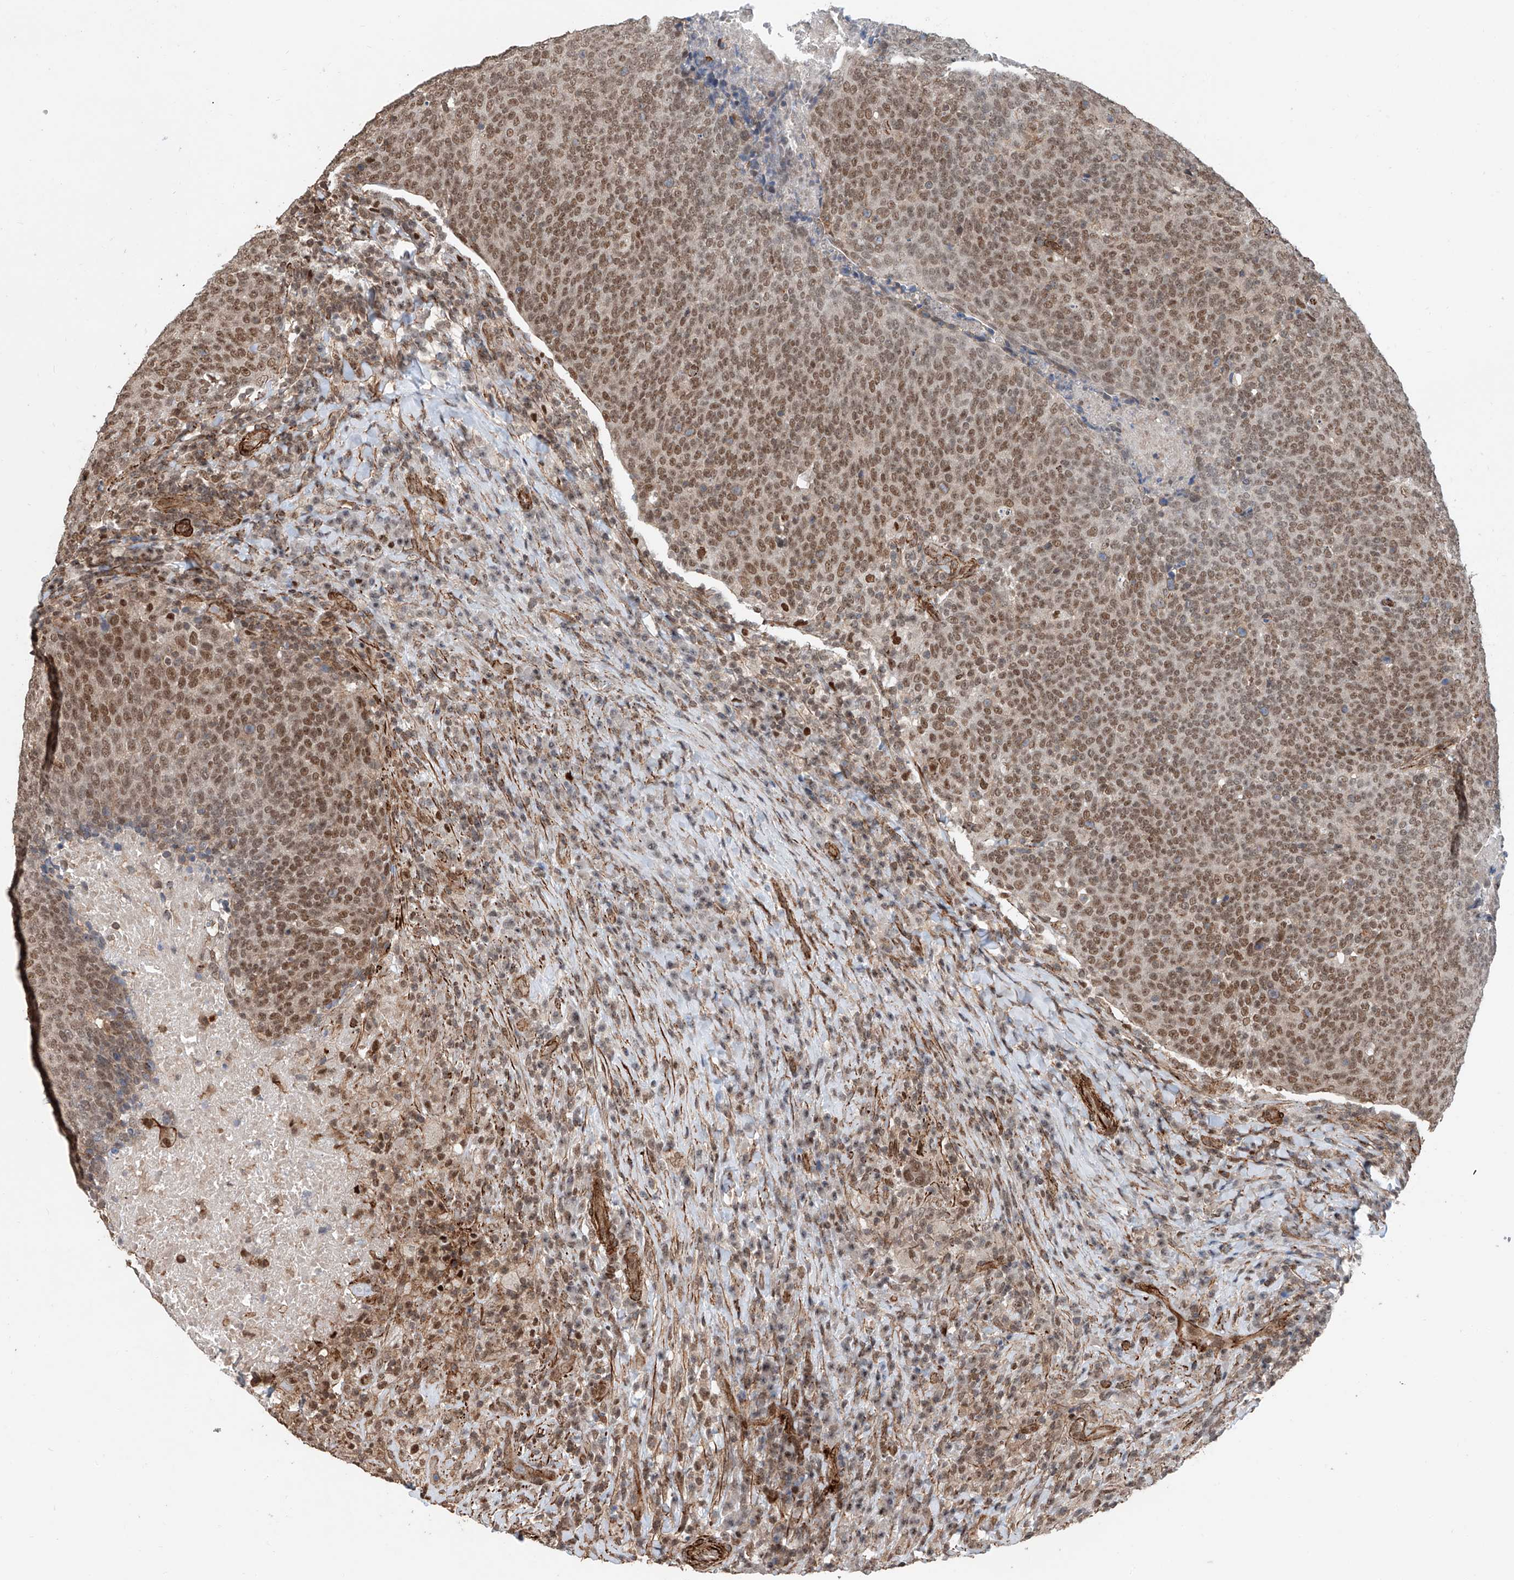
{"staining": {"intensity": "moderate", "quantity": ">75%", "location": "cytoplasmic/membranous,nuclear"}, "tissue": "head and neck cancer", "cell_type": "Tumor cells", "image_type": "cancer", "snomed": [{"axis": "morphology", "description": "Squamous cell carcinoma, NOS"}, {"axis": "morphology", "description": "Squamous cell carcinoma, metastatic, NOS"}, {"axis": "topography", "description": "Lymph node"}, {"axis": "topography", "description": "Head-Neck"}], "caption": "Brown immunohistochemical staining in human head and neck cancer (metastatic squamous cell carcinoma) demonstrates moderate cytoplasmic/membranous and nuclear expression in about >75% of tumor cells.", "gene": "SDE2", "patient": {"sex": "male", "age": 62}}